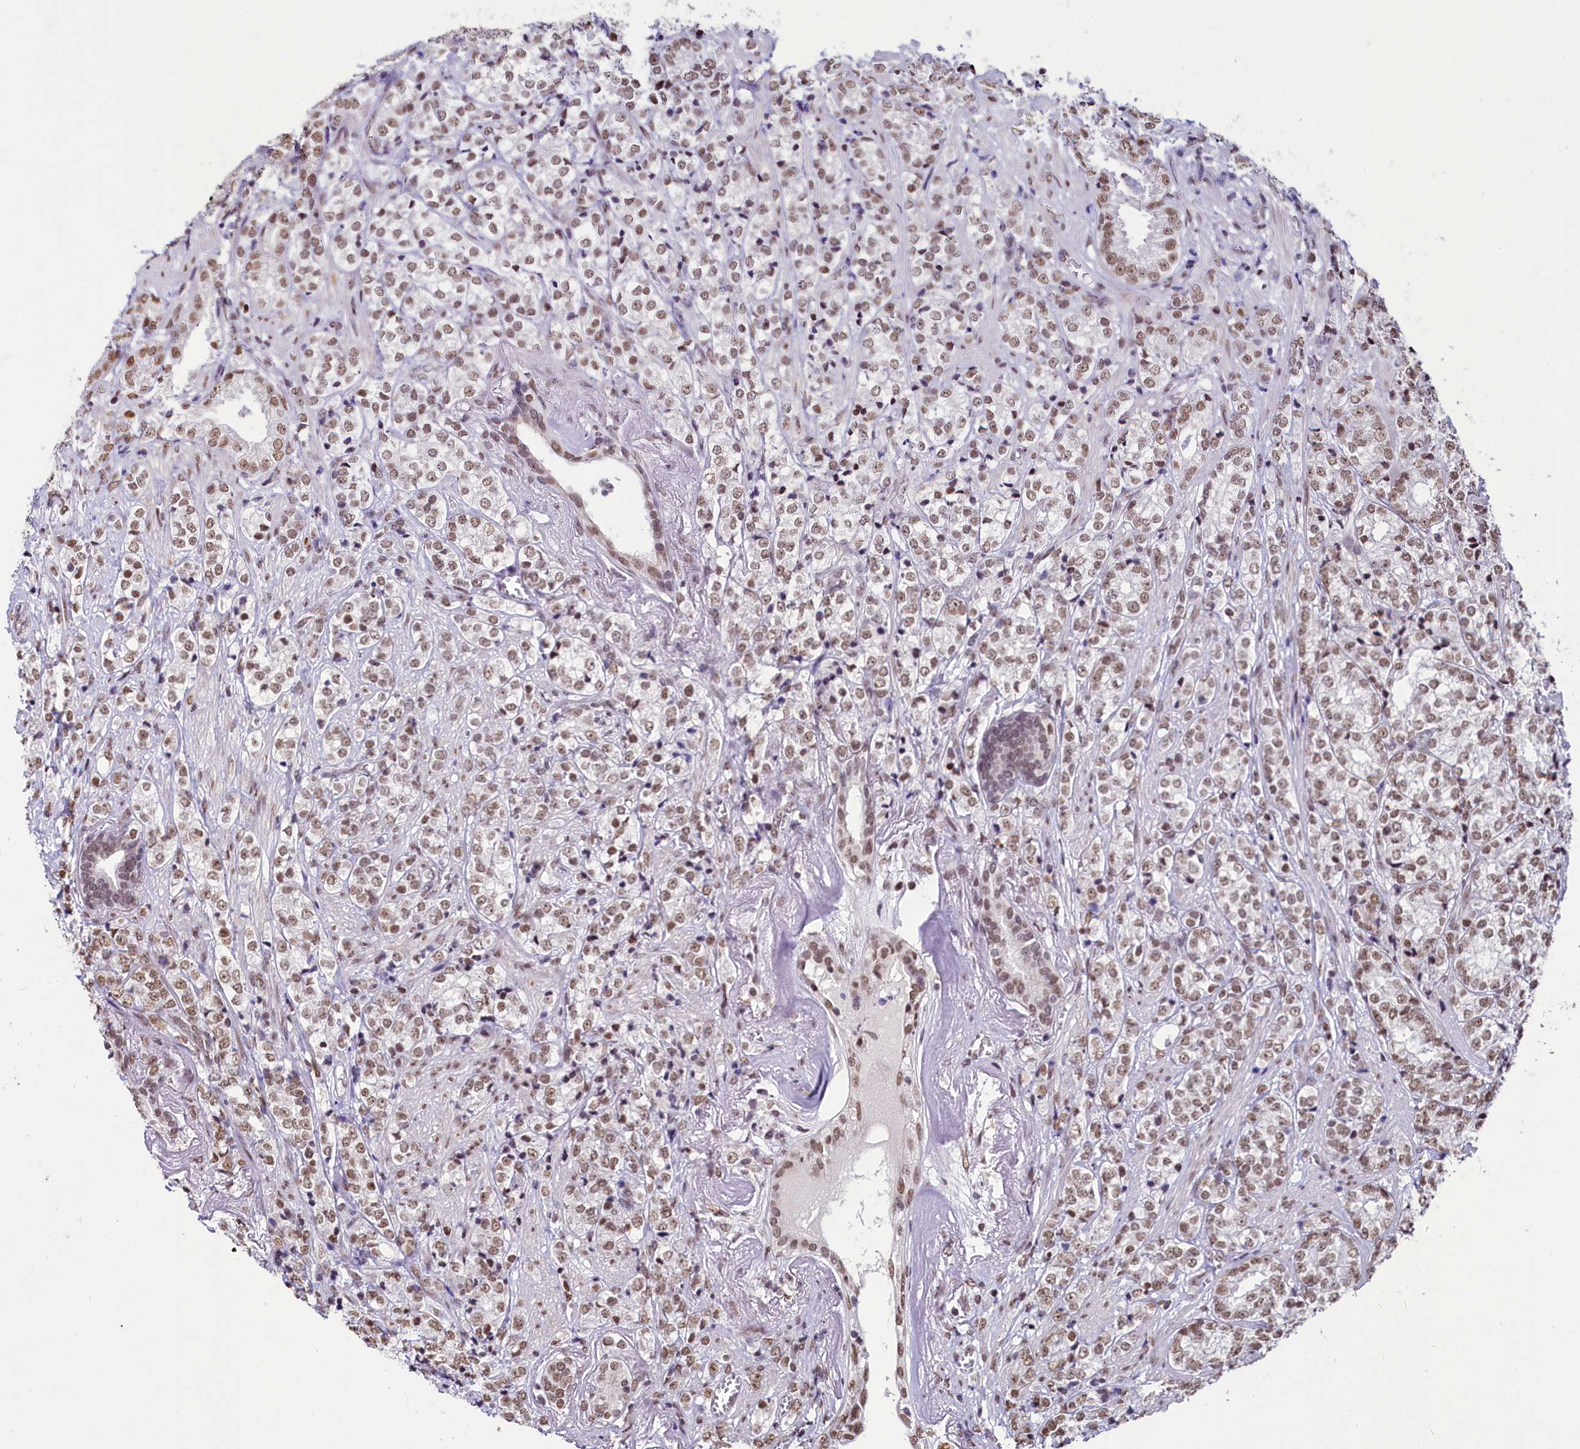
{"staining": {"intensity": "weak", "quantity": ">75%", "location": "nuclear"}, "tissue": "prostate cancer", "cell_type": "Tumor cells", "image_type": "cancer", "snomed": [{"axis": "morphology", "description": "Adenocarcinoma, High grade"}, {"axis": "topography", "description": "Prostate"}], "caption": "Protein staining of prostate high-grade adenocarcinoma tissue reveals weak nuclear staining in approximately >75% of tumor cells. The protein of interest is shown in brown color, while the nuclei are stained blue.", "gene": "PARPBP", "patient": {"sex": "male", "age": 69}}